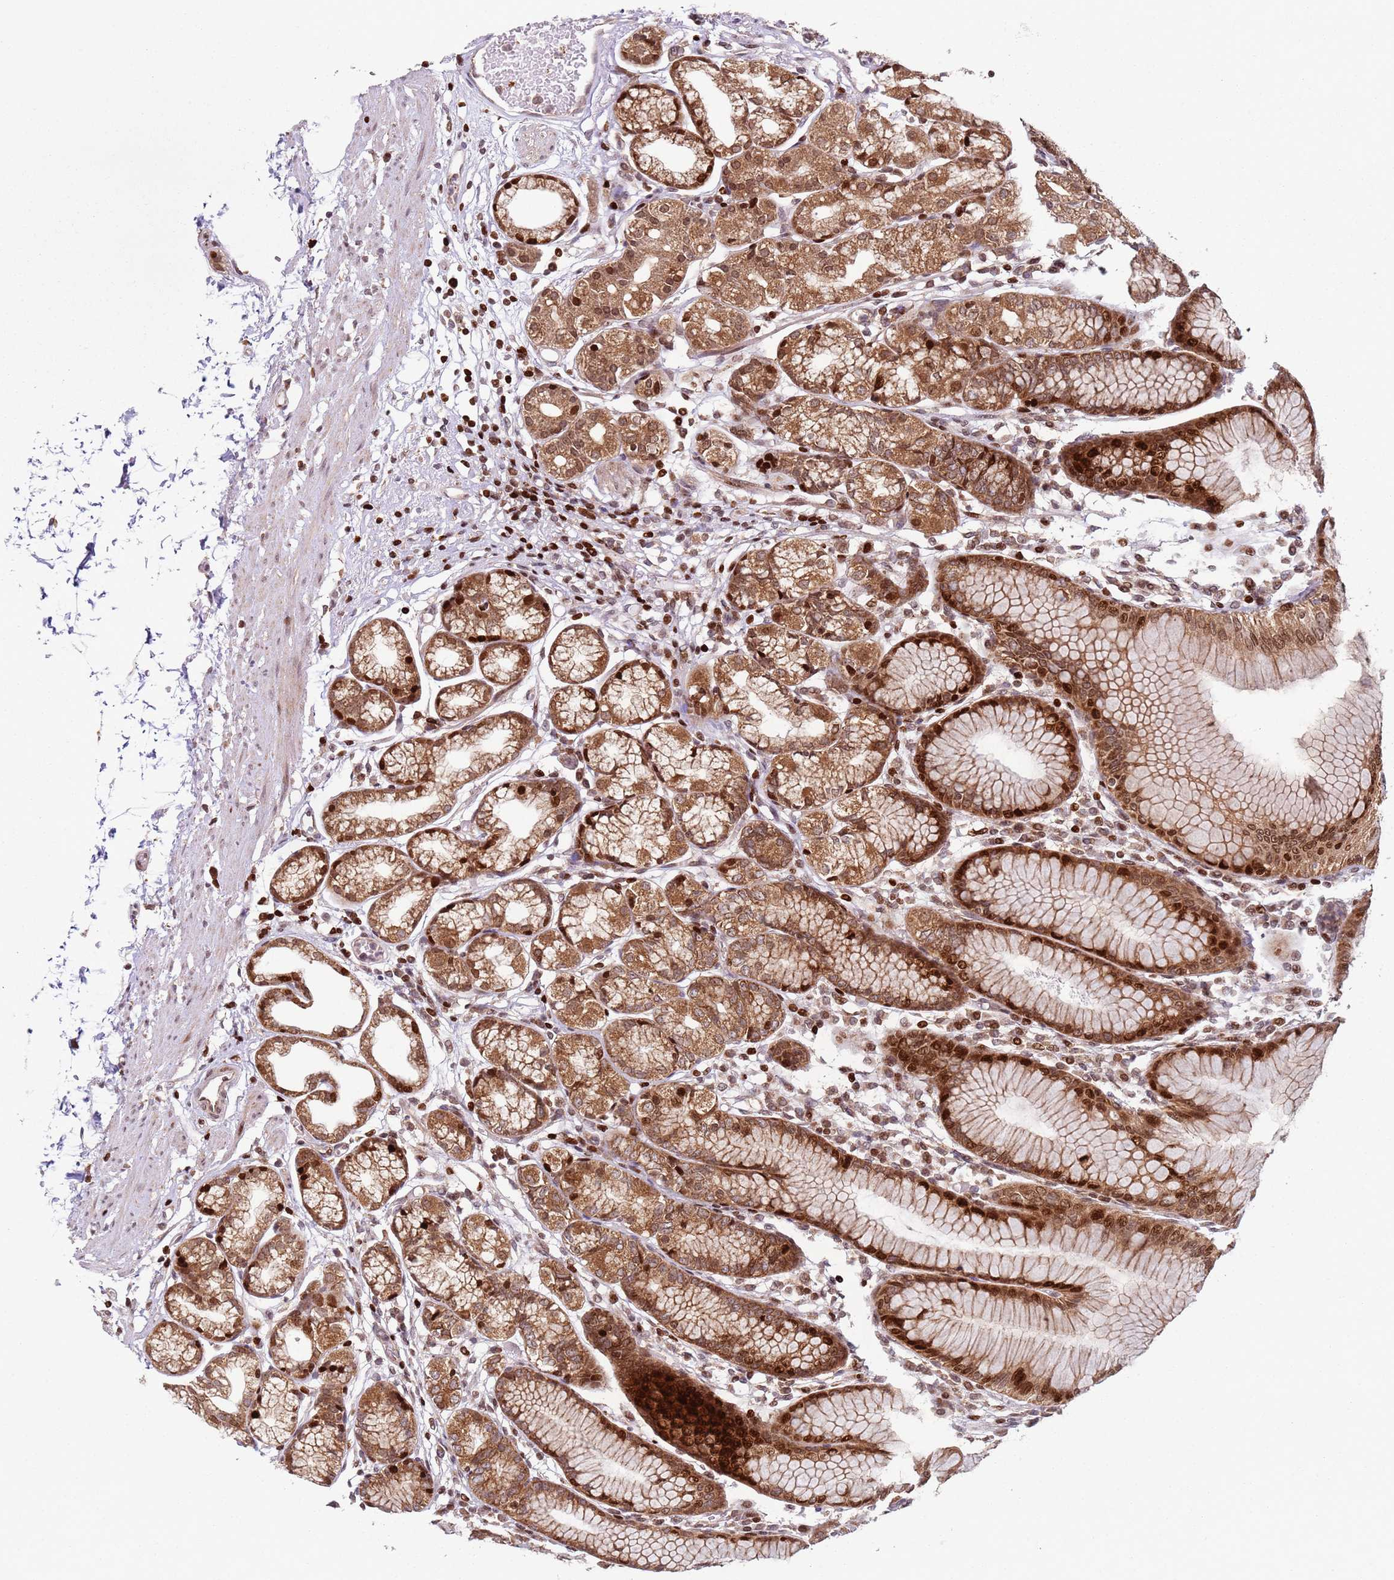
{"staining": {"intensity": "moderate", "quantity": ">75%", "location": "cytoplasmic/membranous,nuclear"}, "tissue": "stomach", "cell_type": "Glandular cells", "image_type": "normal", "snomed": [{"axis": "morphology", "description": "Normal tissue, NOS"}, {"axis": "topography", "description": "Stomach"}], "caption": "The immunohistochemical stain shows moderate cytoplasmic/membranous,nuclear expression in glandular cells of benign stomach.", "gene": "HNRNPLL", "patient": {"sex": "female", "age": 57}}